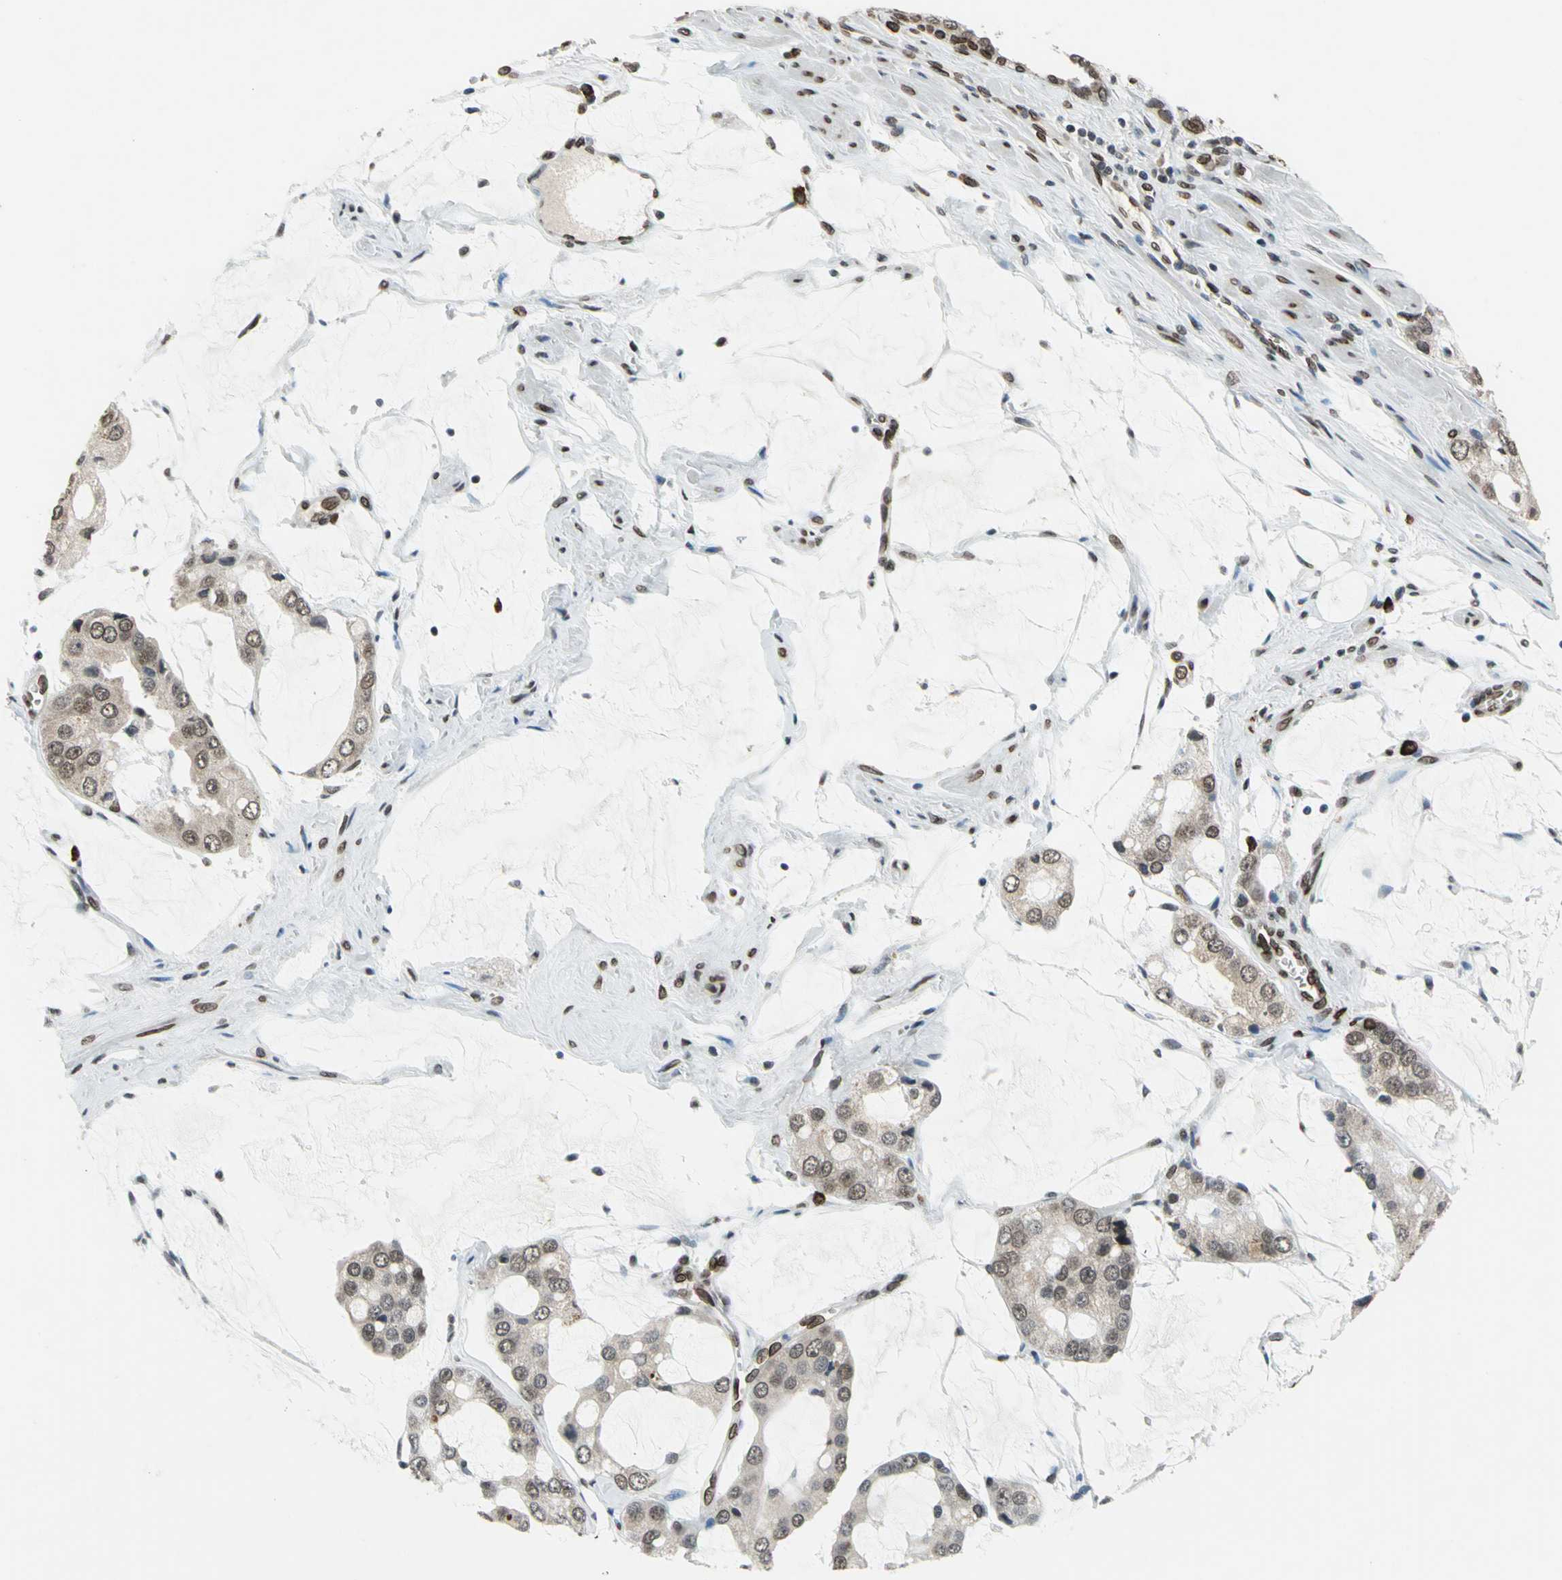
{"staining": {"intensity": "moderate", "quantity": ">75%", "location": "nuclear"}, "tissue": "prostate cancer", "cell_type": "Tumor cells", "image_type": "cancer", "snomed": [{"axis": "morphology", "description": "Adenocarcinoma, High grade"}, {"axis": "topography", "description": "Prostate"}], "caption": "The immunohistochemical stain highlights moderate nuclear staining in tumor cells of adenocarcinoma (high-grade) (prostate) tissue.", "gene": "ISY1", "patient": {"sex": "male", "age": 67}}